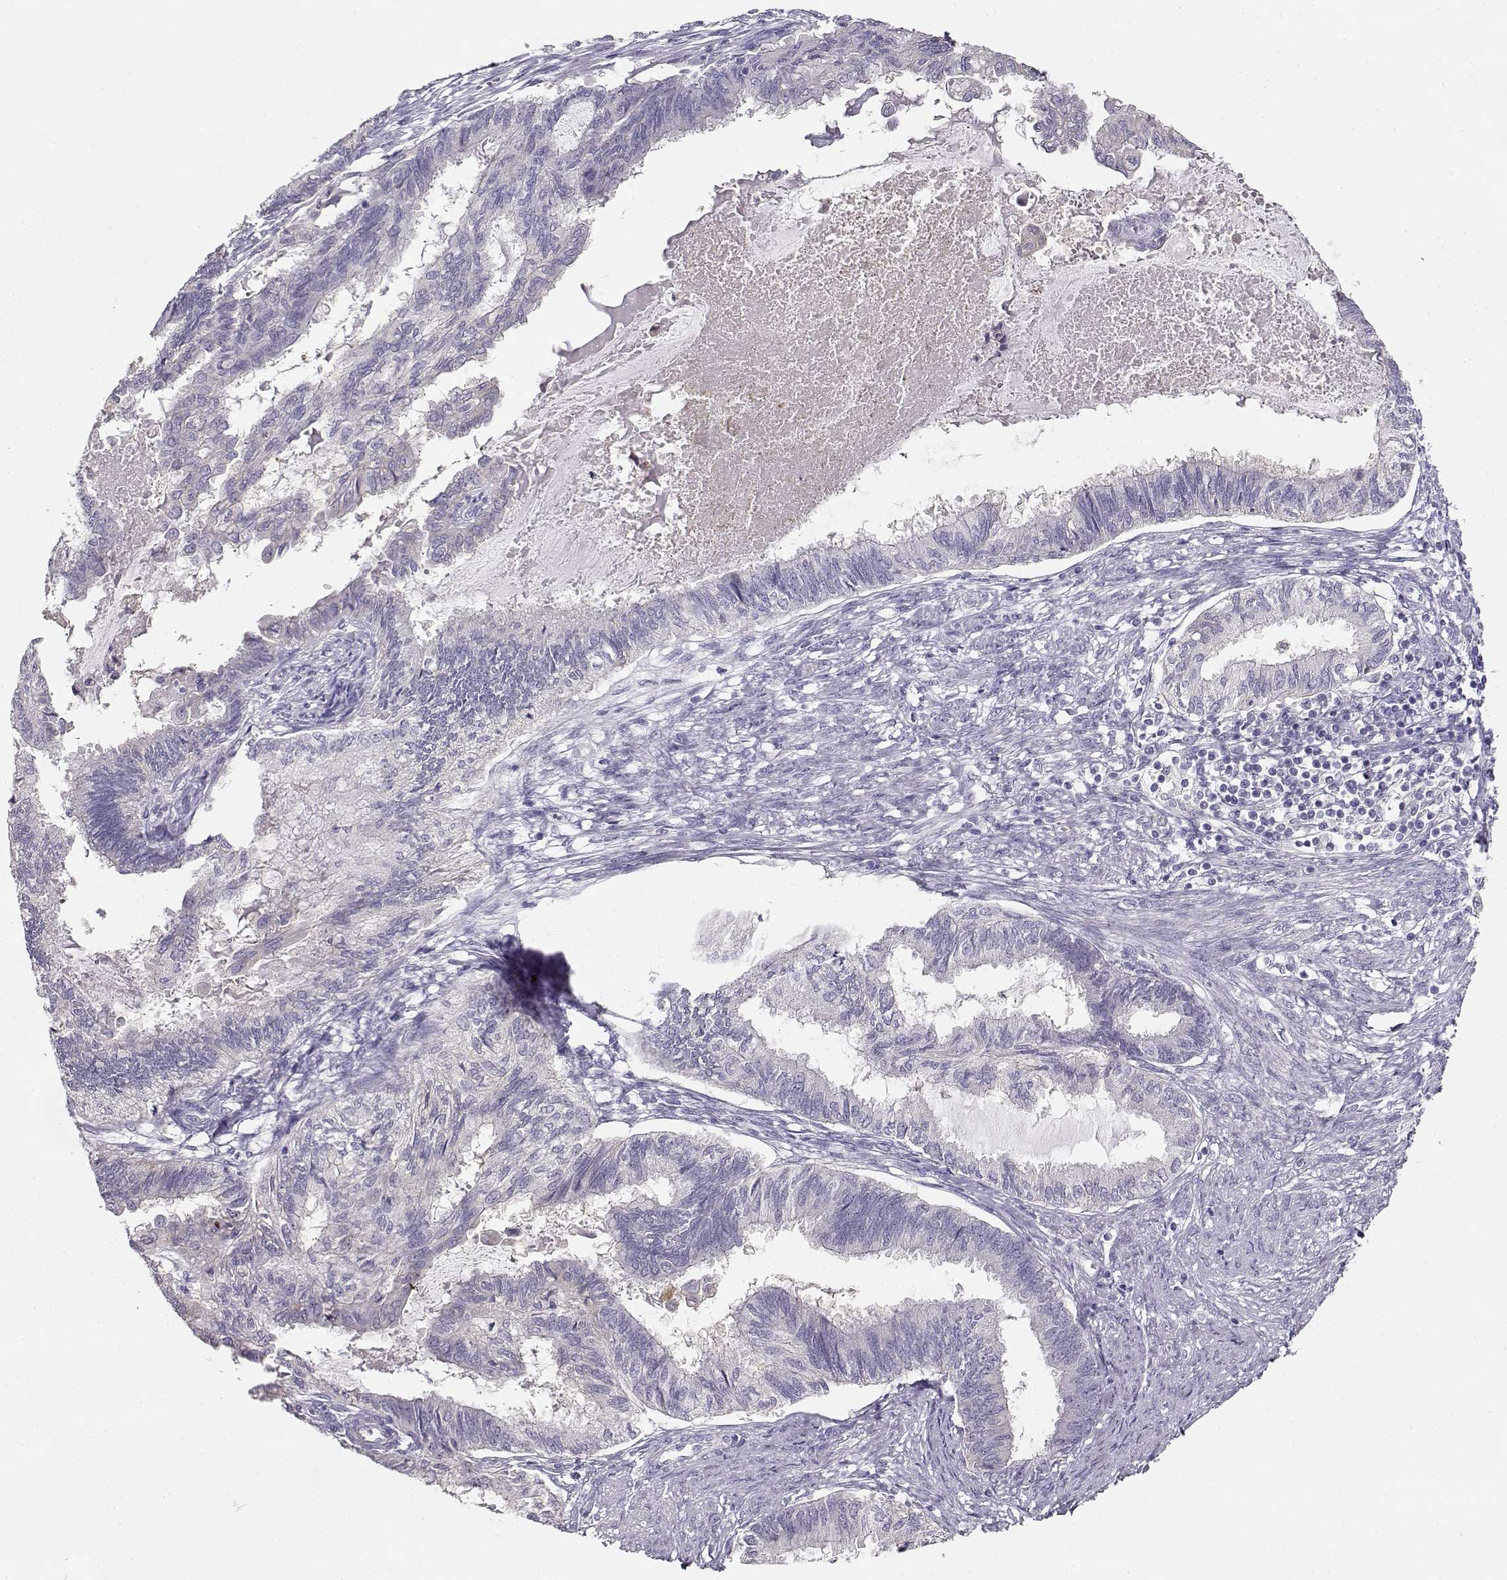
{"staining": {"intensity": "negative", "quantity": "none", "location": "none"}, "tissue": "endometrial cancer", "cell_type": "Tumor cells", "image_type": "cancer", "snomed": [{"axis": "morphology", "description": "Adenocarcinoma, NOS"}, {"axis": "topography", "description": "Endometrium"}], "caption": "Immunohistochemistry micrograph of endometrial cancer (adenocarcinoma) stained for a protein (brown), which shows no positivity in tumor cells.", "gene": "NDRG4", "patient": {"sex": "female", "age": 86}}